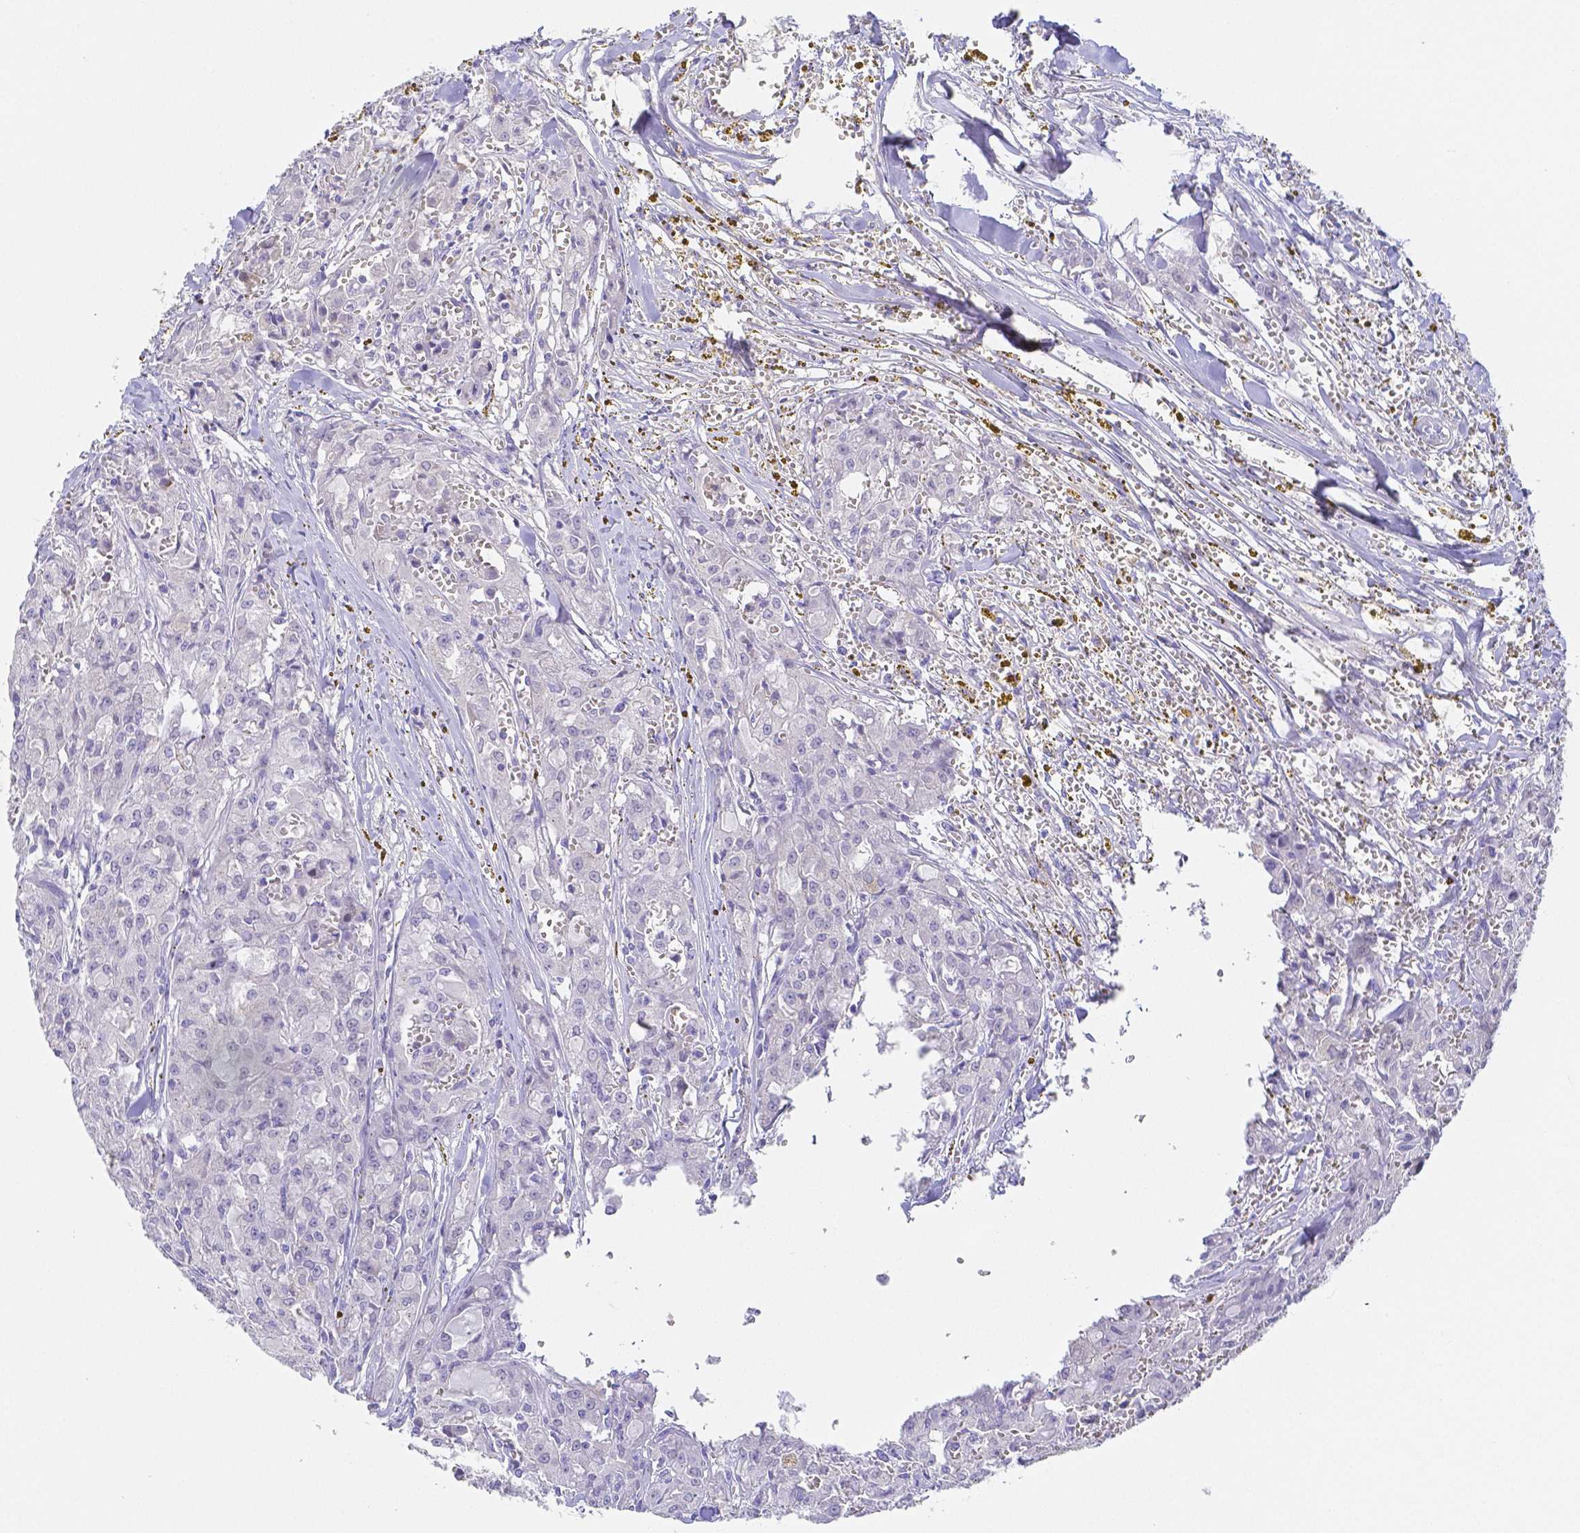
{"staining": {"intensity": "negative", "quantity": "none", "location": "none"}, "tissue": "head and neck cancer", "cell_type": "Tumor cells", "image_type": "cancer", "snomed": [{"axis": "morphology", "description": "Adenocarcinoma, NOS"}, {"axis": "topography", "description": "Head-Neck"}], "caption": "The immunohistochemistry histopathology image has no significant staining in tumor cells of head and neck cancer tissue.", "gene": "ZG16B", "patient": {"sex": "male", "age": 64}}